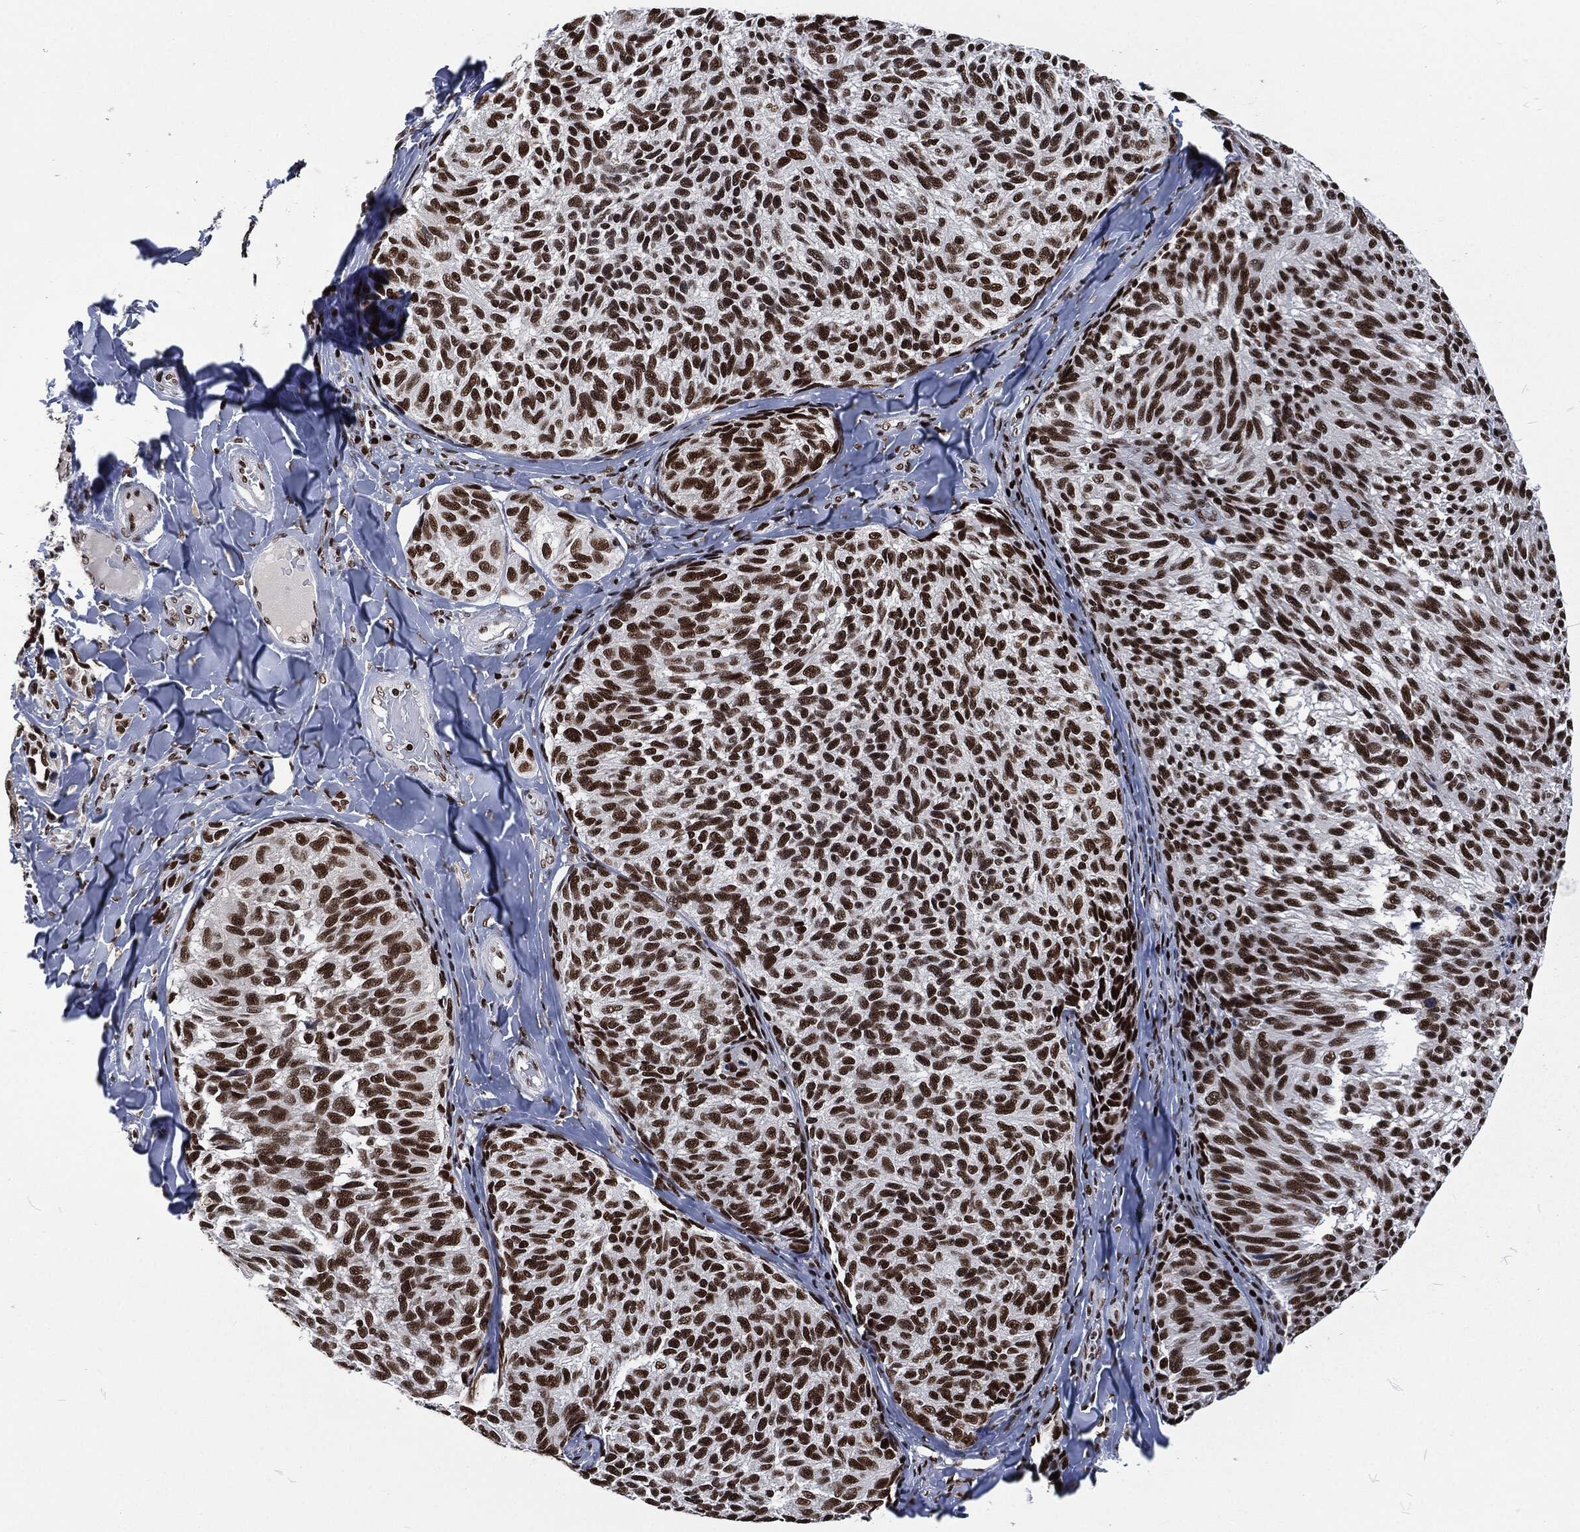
{"staining": {"intensity": "strong", "quantity": ">75%", "location": "nuclear"}, "tissue": "melanoma", "cell_type": "Tumor cells", "image_type": "cancer", "snomed": [{"axis": "morphology", "description": "Malignant melanoma, NOS"}, {"axis": "topography", "description": "Skin"}], "caption": "Protein staining exhibits strong nuclear positivity in approximately >75% of tumor cells in malignant melanoma.", "gene": "DCPS", "patient": {"sex": "female", "age": 73}}